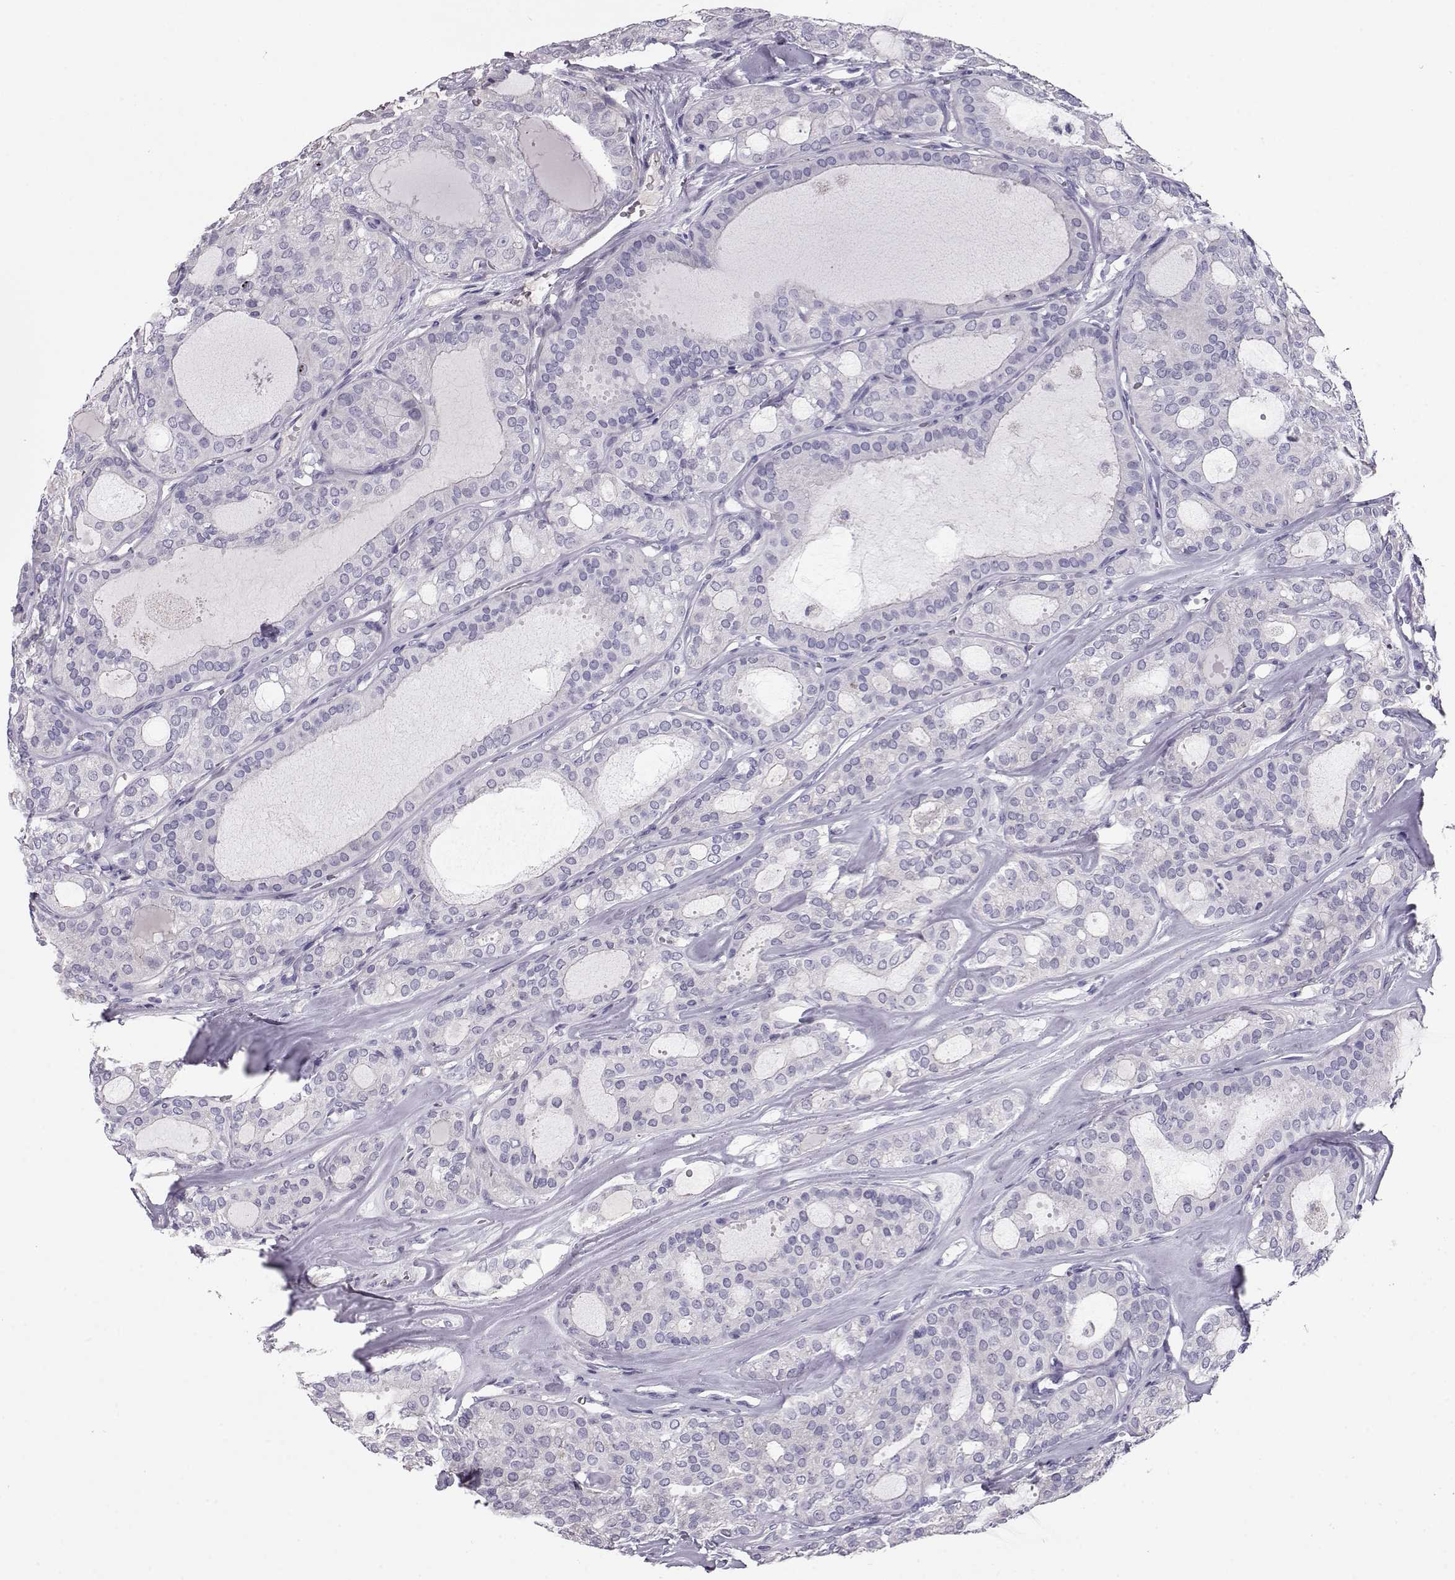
{"staining": {"intensity": "negative", "quantity": "none", "location": "none"}, "tissue": "thyroid cancer", "cell_type": "Tumor cells", "image_type": "cancer", "snomed": [{"axis": "morphology", "description": "Follicular adenoma carcinoma, NOS"}, {"axis": "topography", "description": "Thyroid gland"}], "caption": "Histopathology image shows no significant protein expression in tumor cells of thyroid cancer. (Brightfield microscopy of DAB (3,3'-diaminobenzidine) immunohistochemistry at high magnification).", "gene": "GPR26", "patient": {"sex": "male", "age": 75}}